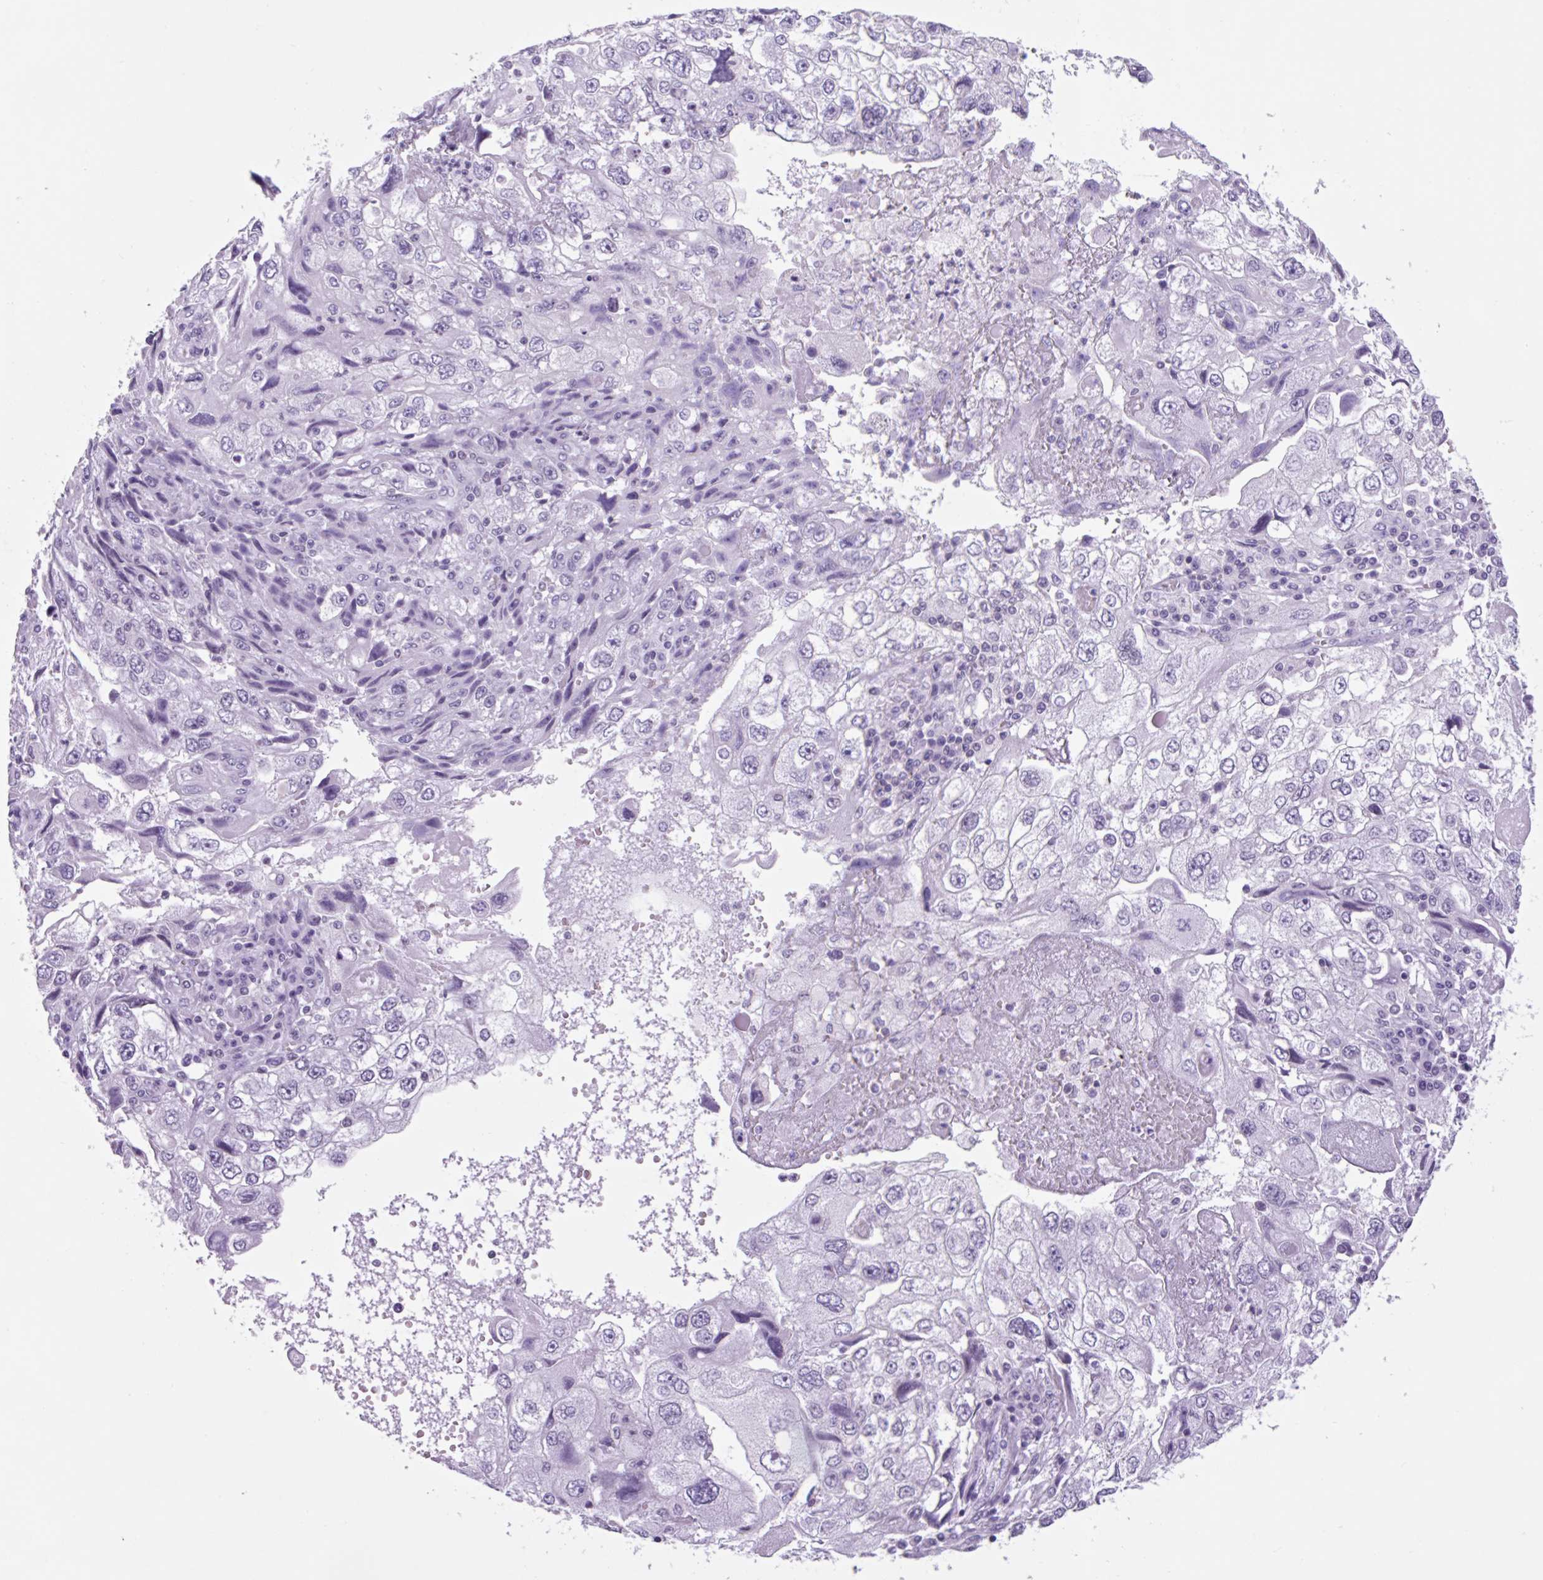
{"staining": {"intensity": "negative", "quantity": "none", "location": "none"}, "tissue": "endometrial cancer", "cell_type": "Tumor cells", "image_type": "cancer", "snomed": [{"axis": "morphology", "description": "Adenocarcinoma, NOS"}, {"axis": "topography", "description": "Endometrium"}], "caption": "Immunohistochemistry (IHC) photomicrograph of endometrial cancer (adenocarcinoma) stained for a protein (brown), which demonstrates no expression in tumor cells.", "gene": "VPREB1", "patient": {"sex": "female", "age": 49}}